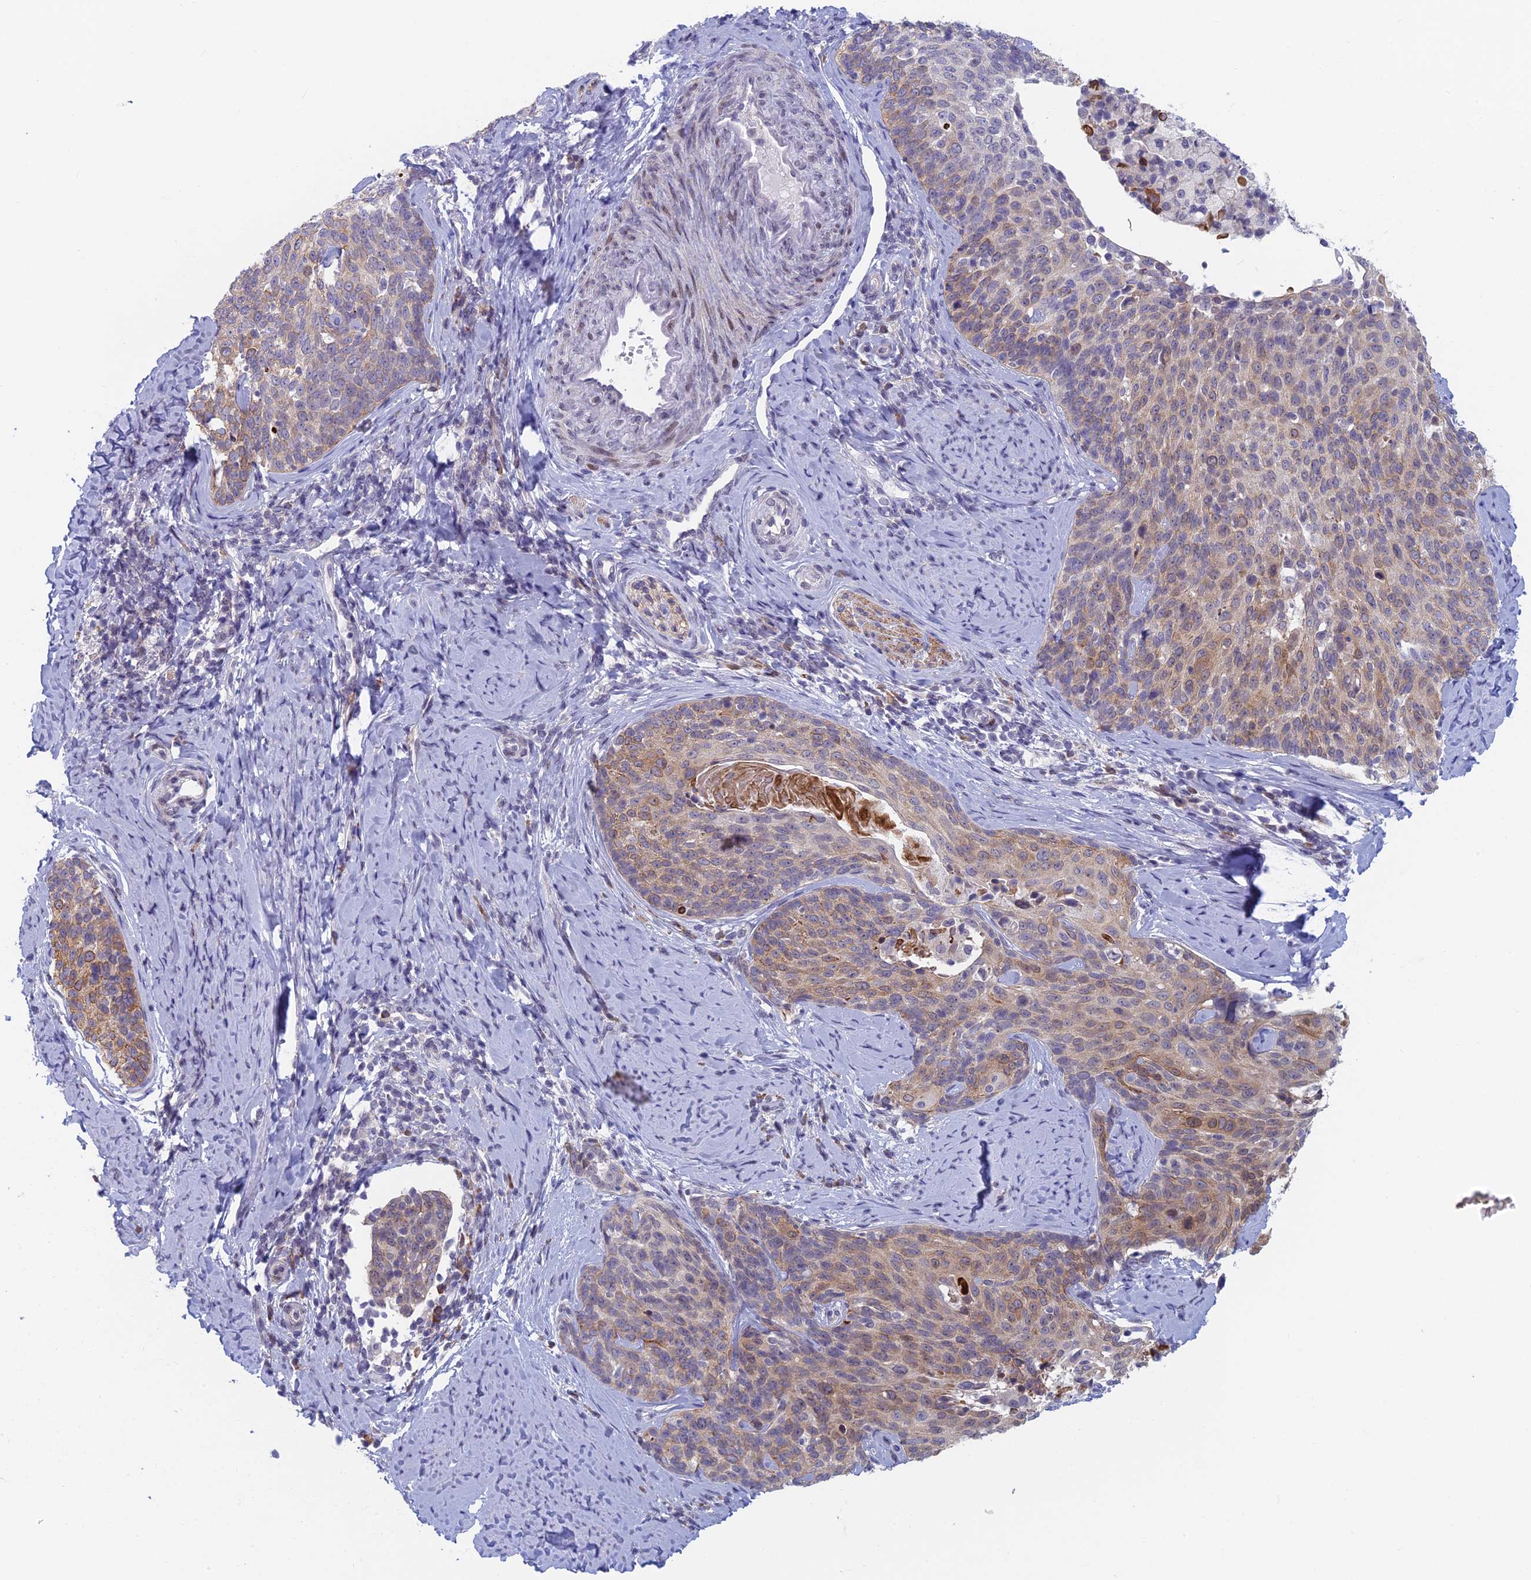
{"staining": {"intensity": "moderate", "quantity": "25%-75%", "location": "cytoplasmic/membranous"}, "tissue": "cervical cancer", "cell_type": "Tumor cells", "image_type": "cancer", "snomed": [{"axis": "morphology", "description": "Squamous cell carcinoma, NOS"}, {"axis": "topography", "description": "Cervix"}], "caption": "Immunohistochemistry (IHC) histopathology image of neoplastic tissue: human cervical cancer stained using immunohistochemistry (IHC) demonstrates medium levels of moderate protein expression localized specifically in the cytoplasmic/membranous of tumor cells, appearing as a cytoplasmic/membranous brown color.", "gene": "PPP1R26", "patient": {"sex": "female", "age": 50}}